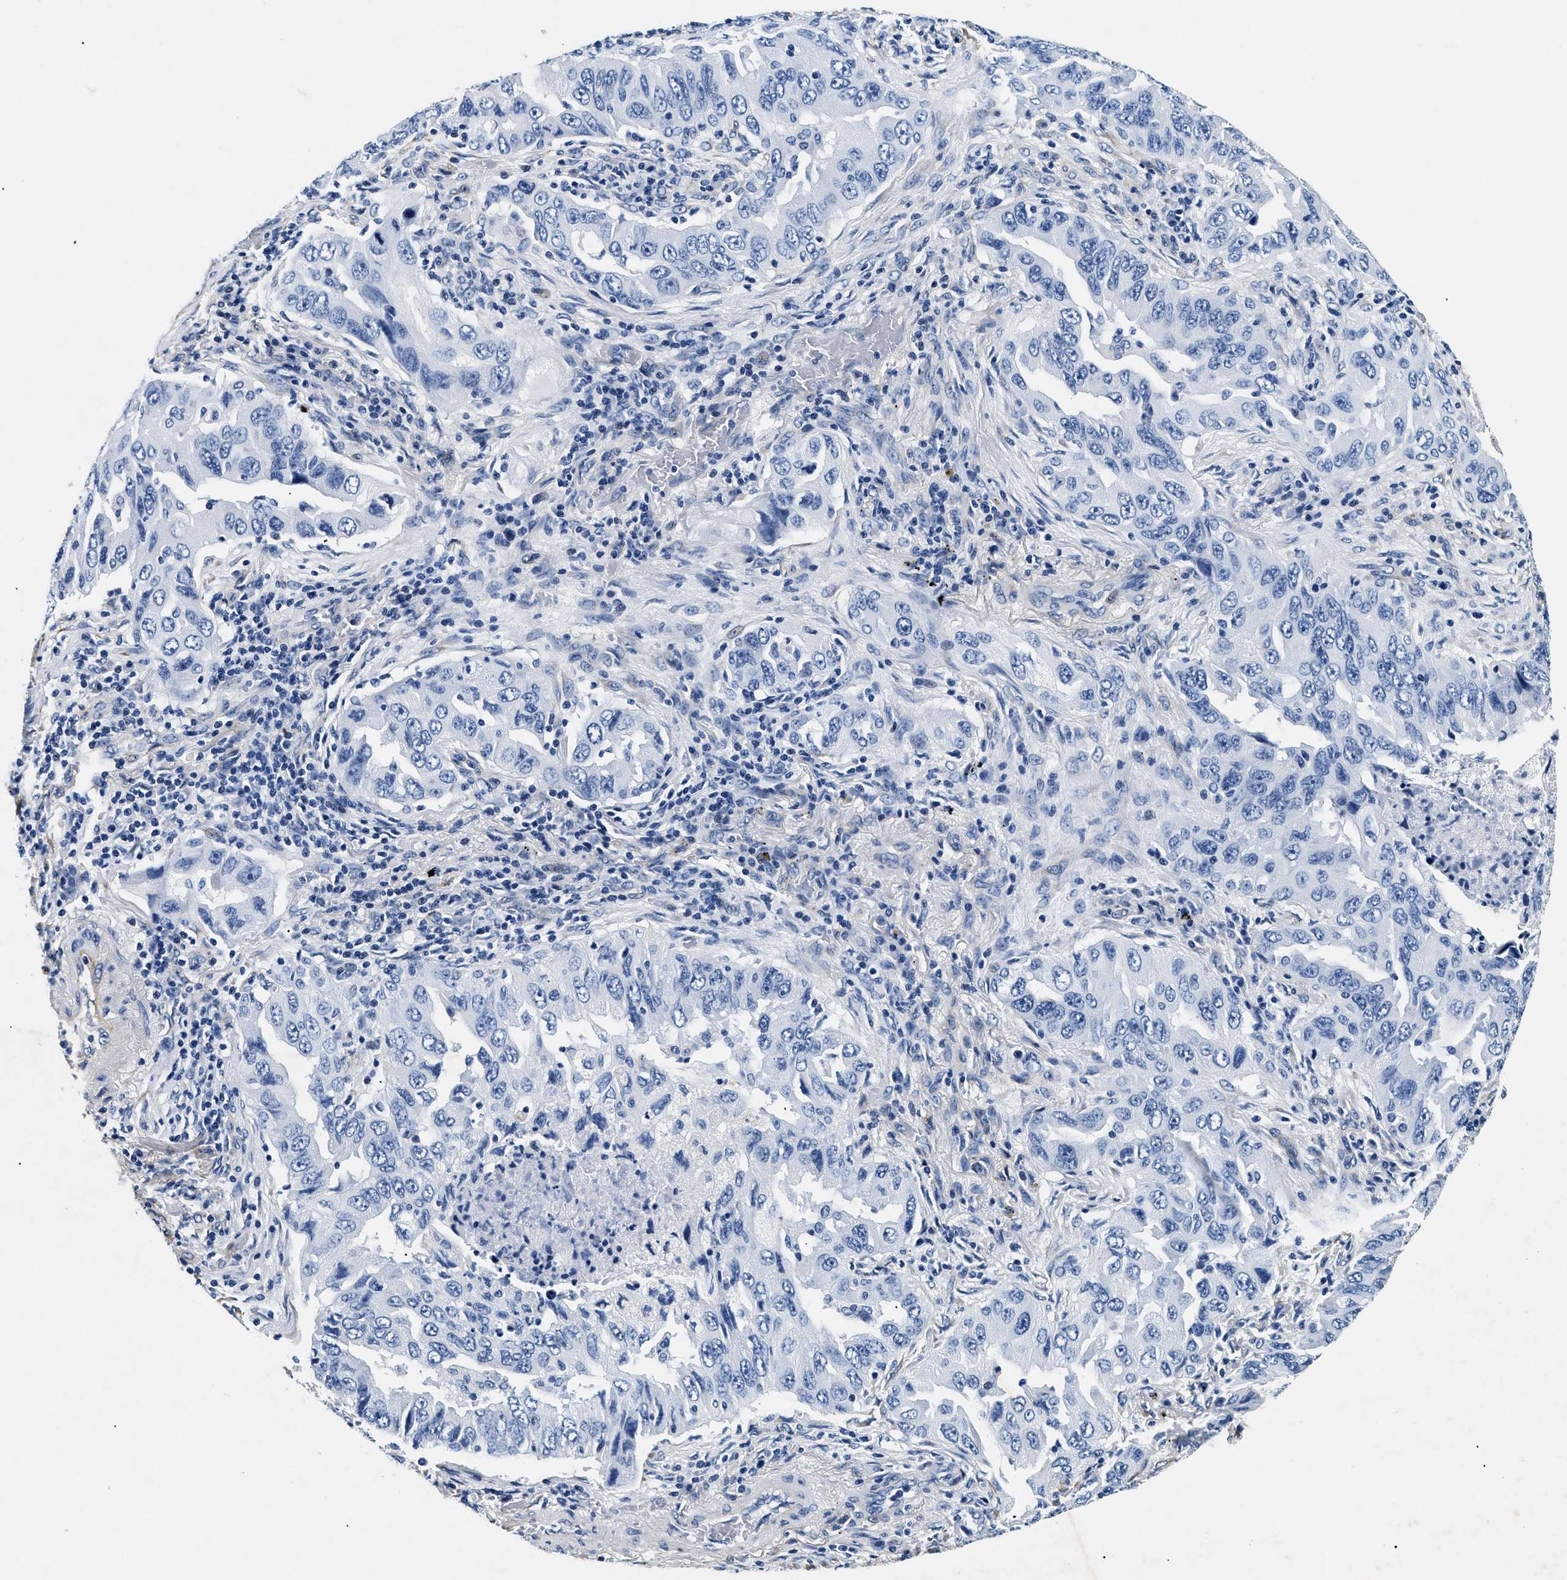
{"staining": {"intensity": "negative", "quantity": "none", "location": "none"}, "tissue": "lung cancer", "cell_type": "Tumor cells", "image_type": "cancer", "snomed": [{"axis": "morphology", "description": "Adenocarcinoma, NOS"}, {"axis": "topography", "description": "Lung"}], "caption": "Lung cancer (adenocarcinoma) stained for a protein using IHC shows no expression tumor cells.", "gene": "LAMA3", "patient": {"sex": "female", "age": 65}}